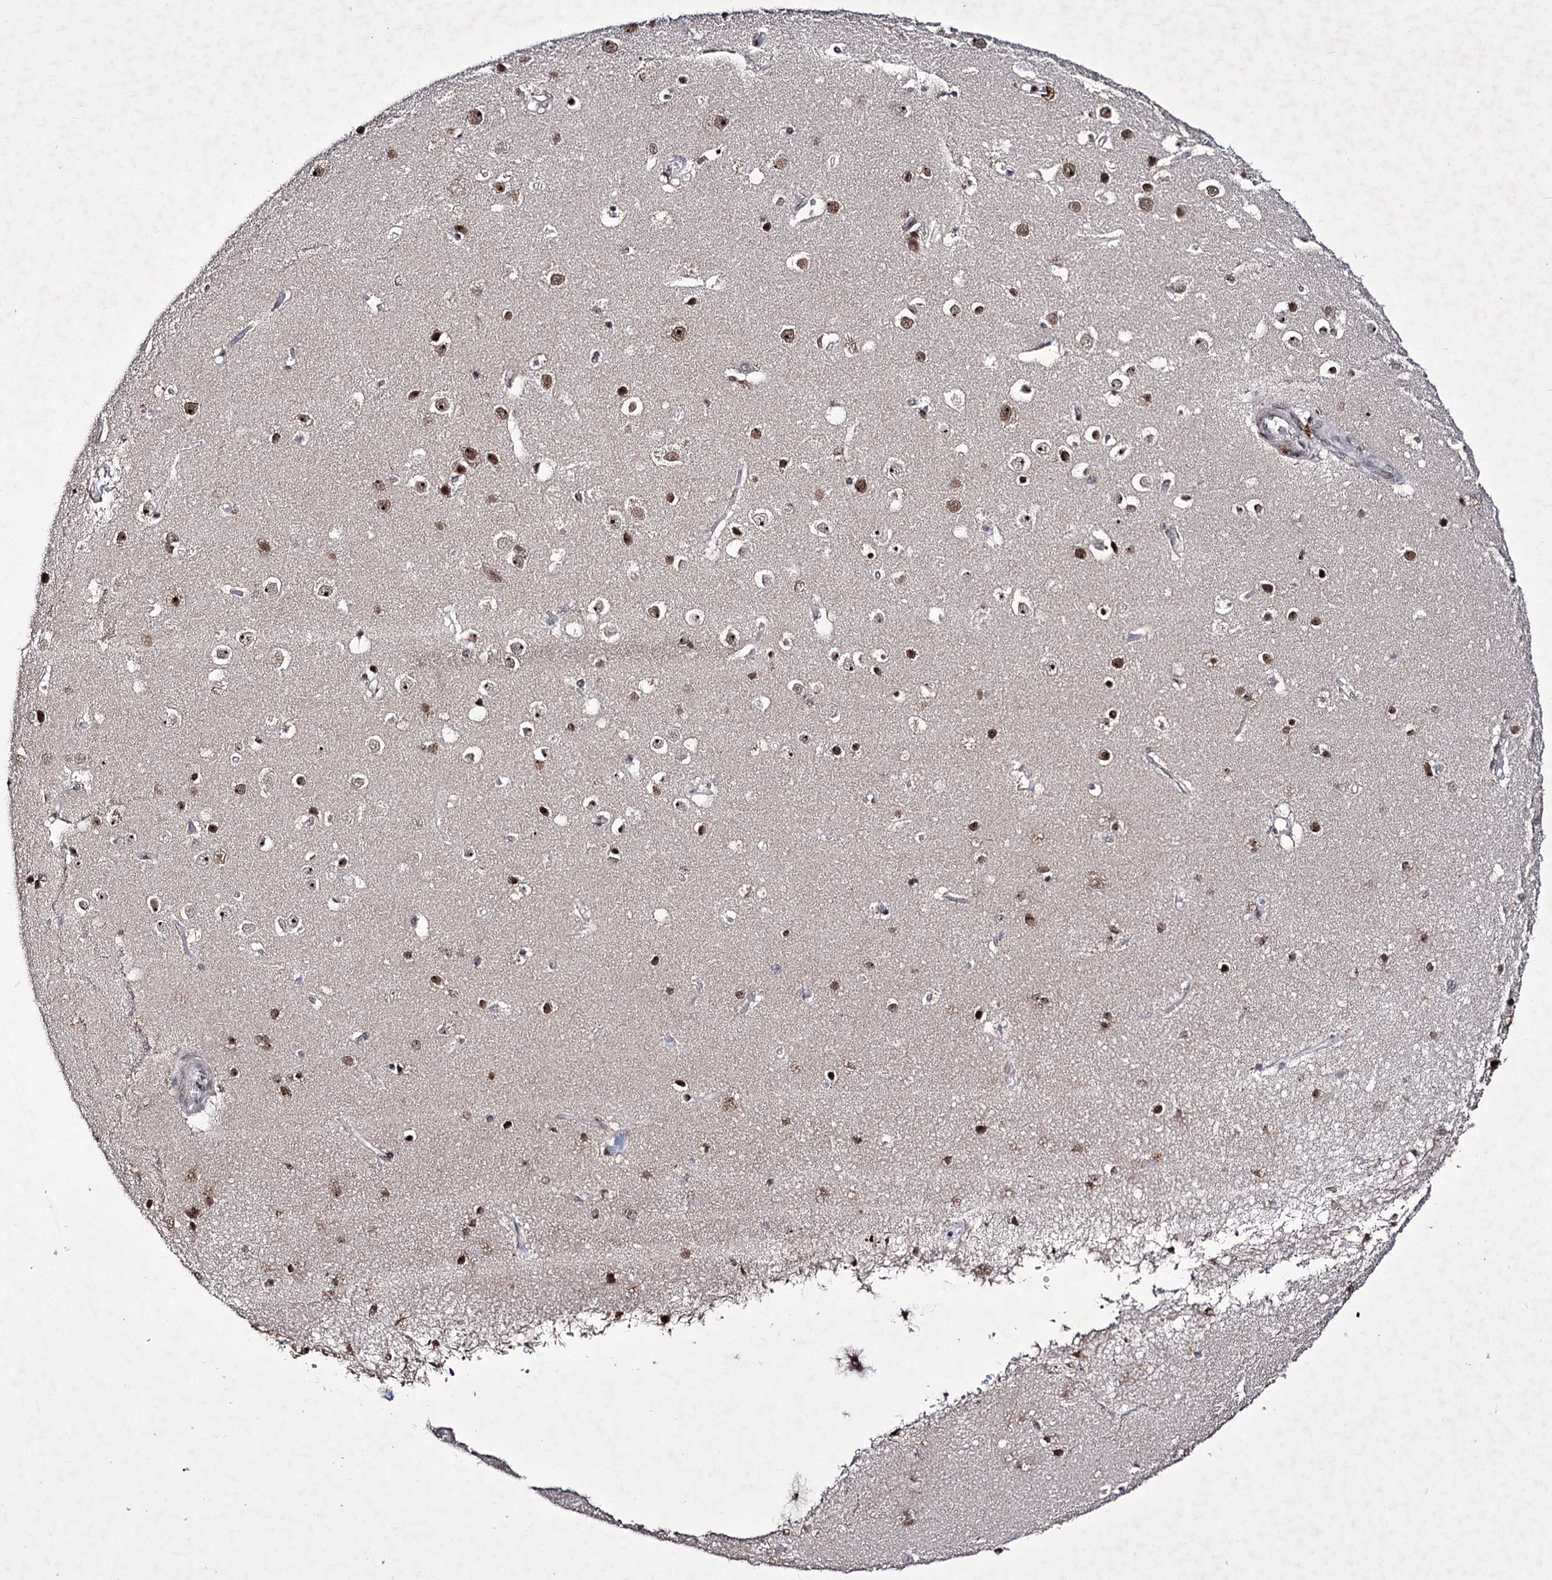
{"staining": {"intensity": "weak", "quantity": "25%-75%", "location": "cytoplasmic/membranous"}, "tissue": "cerebral cortex", "cell_type": "Endothelial cells", "image_type": "normal", "snomed": [{"axis": "morphology", "description": "Normal tissue, NOS"}, {"axis": "topography", "description": "Cerebral cortex"}], "caption": "A high-resolution photomicrograph shows immunohistochemistry staining of unremarkable cerebral cortex, which exhibits weak cytoplasmic/membranous positivity in about 25%-75% of endothelial cells.", "gene": "VGLL4", "patient": {"sex": "male", "age": 54}}